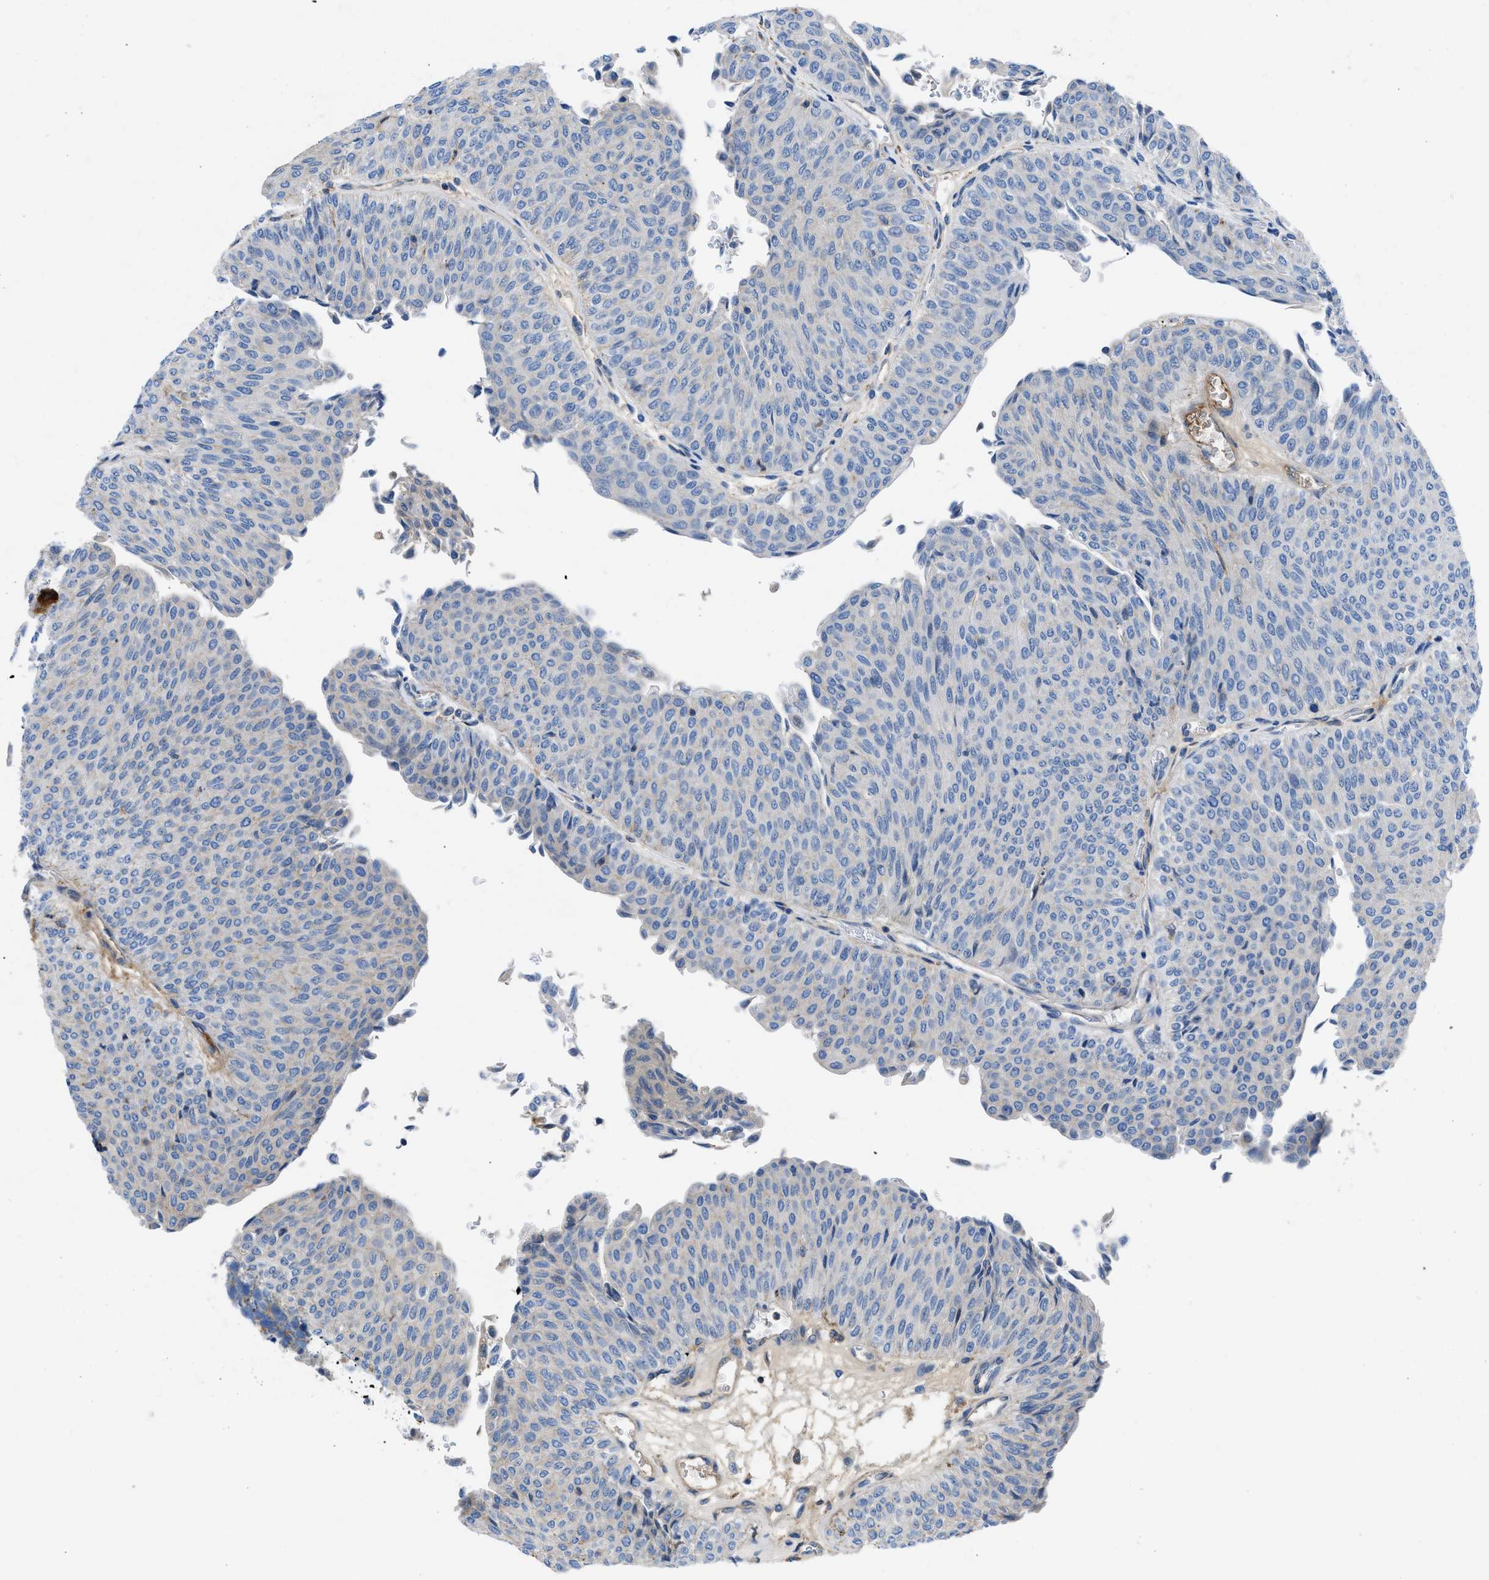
{"staining": {"intensity": "weak", "quantity": "<25%", "location": "cytoplasmic/membranous"}, "tissue": "urothelial cancer", "cell_type": "Tumor cells", "image_type": "cancer", "snomed": [{"axis": "morphology", "description": "Urothelial carcinoma, Low grade"}, {"axis": "topography", "description": "Urinary bladder"}], "caption": "Immunohistochemical staining of human urothelial cancer shows no significant positivity in tumor cells.", "gene": "ATP6V0D1", "patient": {"sex": "male", "age": 78}}